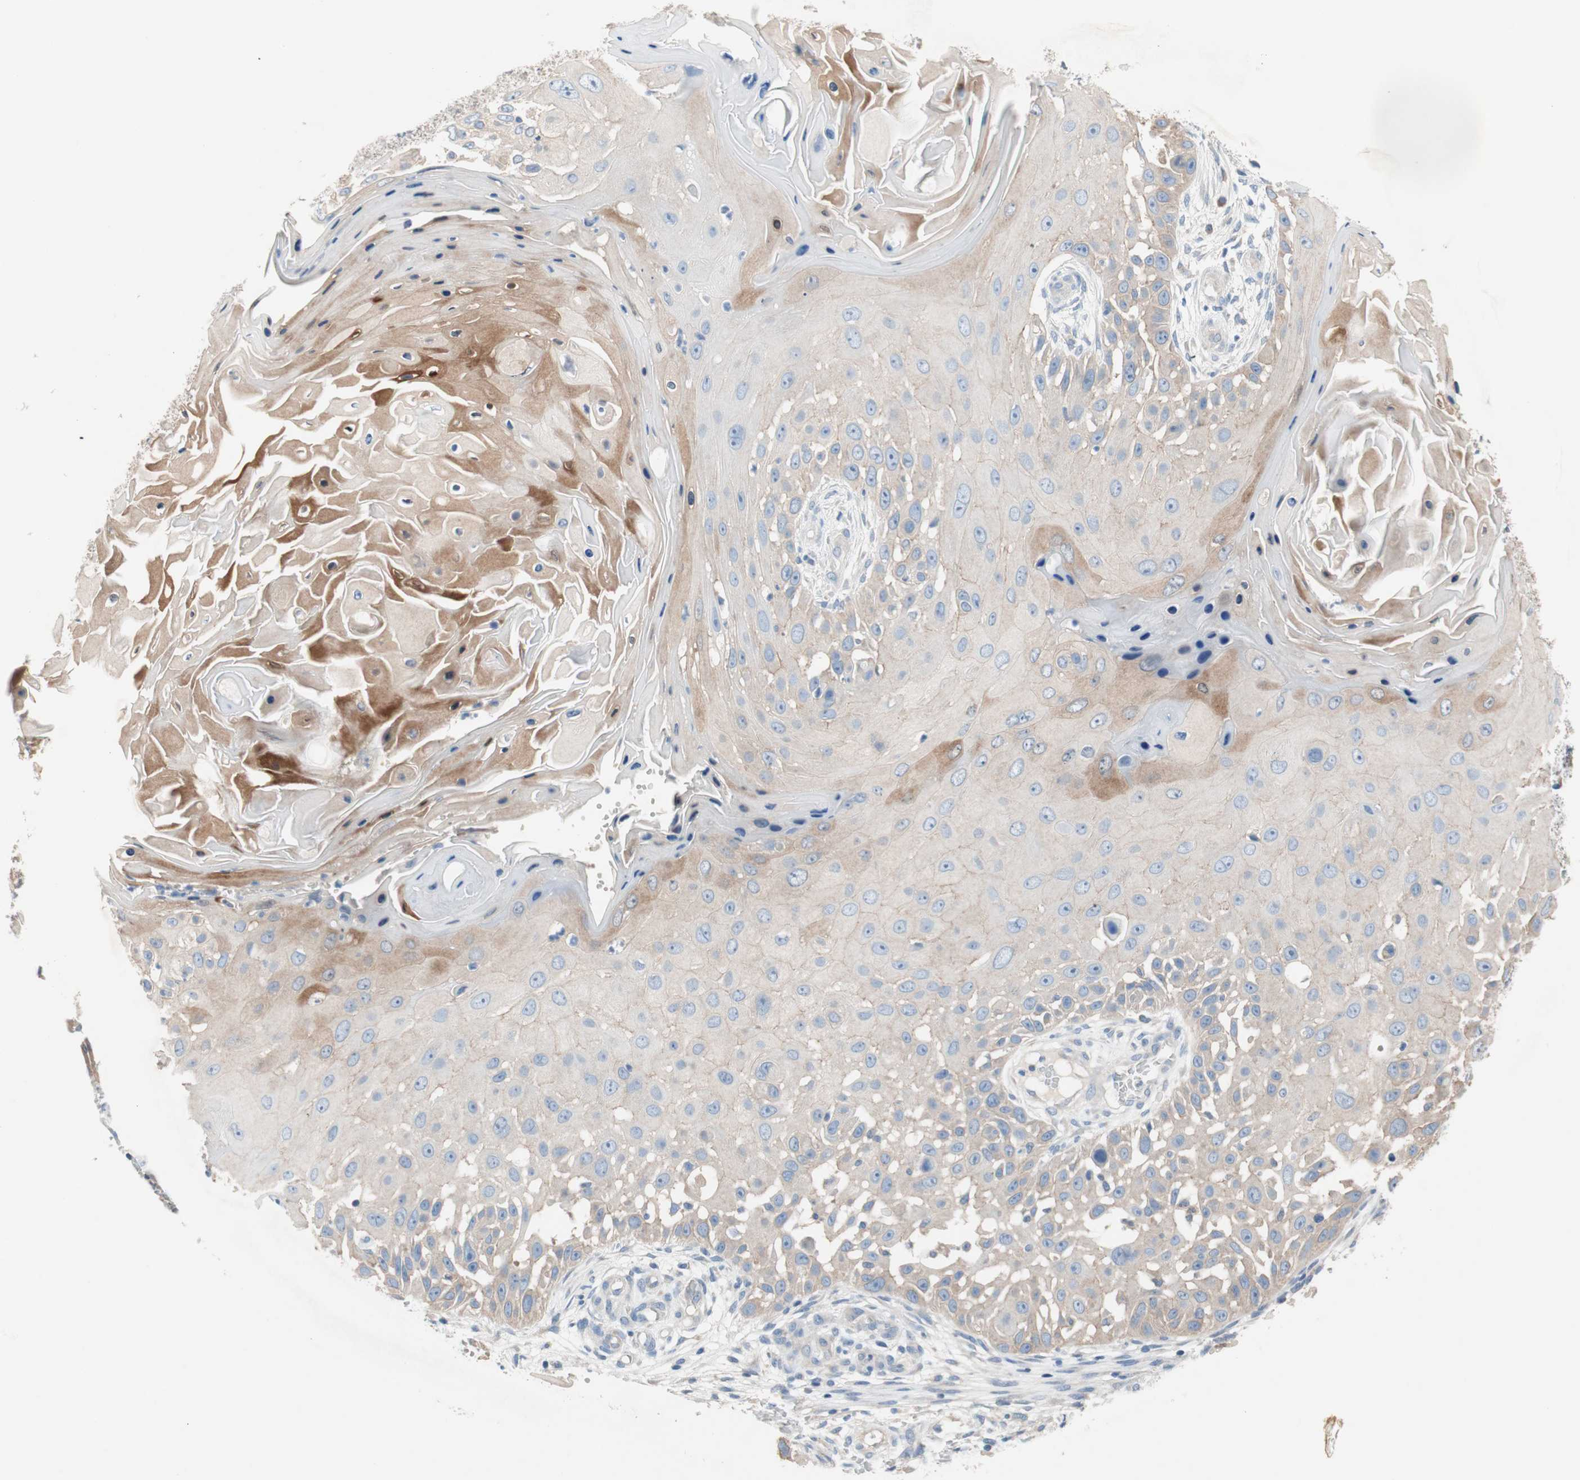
{"staining": {"intensity": "weak", "quantity": "<25%", "location": "cytoplasmic/membranous"}, "tissue": "skin cancer", "cell_type": "Tumor cells", "image_type": "cancer", "snomed": [{"axis": "morphology", "description": "Squamous cell carcinoma, NOS"}, {"axis": "topography", "description": "Skin"}], "caption": "Immunohistochemical staining of squamous cell carcinoma (skin) exhibits no significant staining in tumor cells.", "gene": "GLUL", "patient": {"sex": "female", "age": 44}}